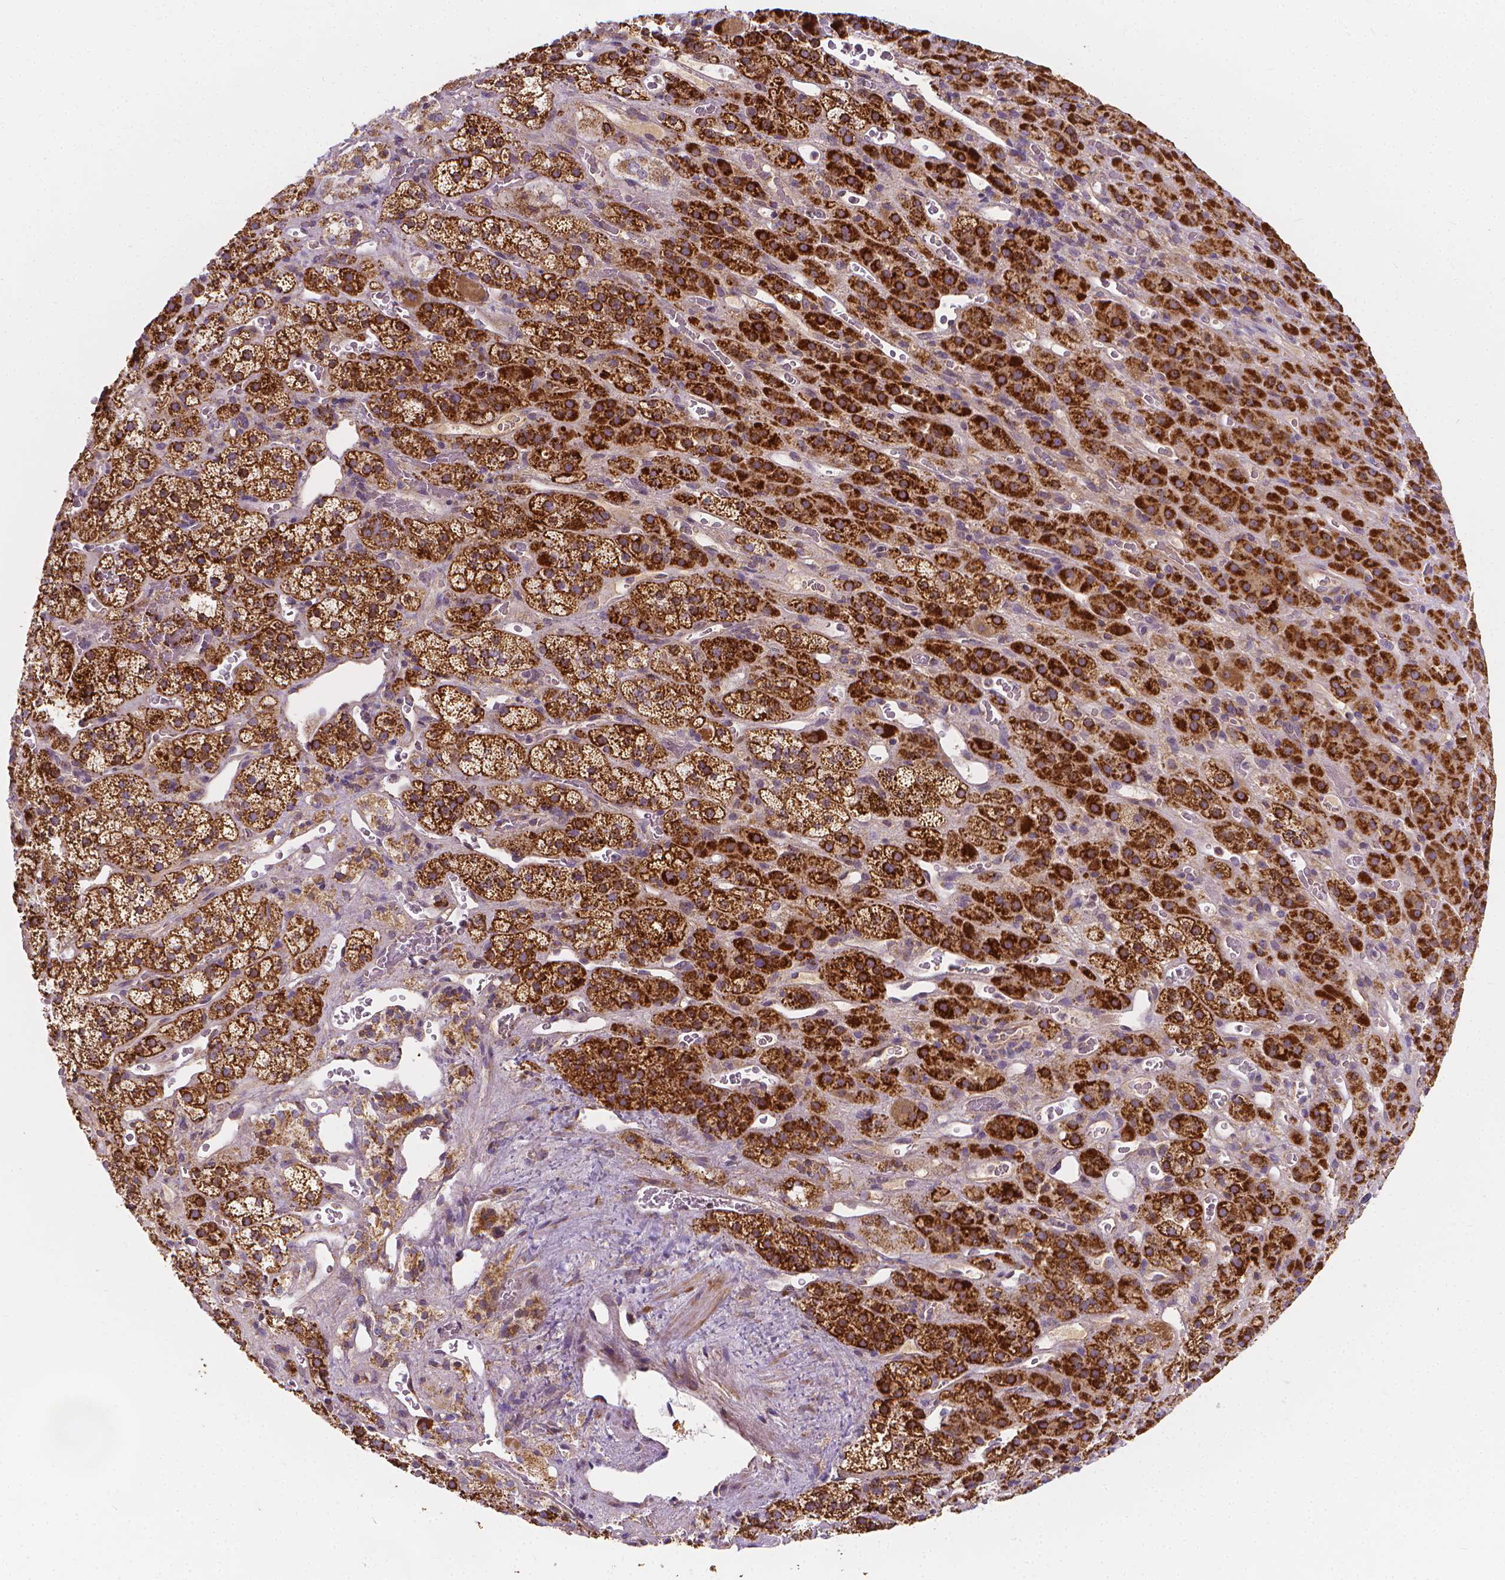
{"staining": {"intensity": "strong", "quantity": ">75%", "location": "cytoplasmic/membranous"}, "tissue": "adrenal gland", "cell_type": "Glandular cells", "image_type": "normal", "snomed": [{"axis": "morphology", "description": "Normal tissue, NOS"}, {"axis": "topography", "description": "Adrenal gland"}], "caption": "An image of adrenal gland stained for a protein exhibits strong cytoplasmic/membranous brown staining in glandular cells.", "gene": "SNCAIP", "patient": {"sex": "male", "age": 57}}